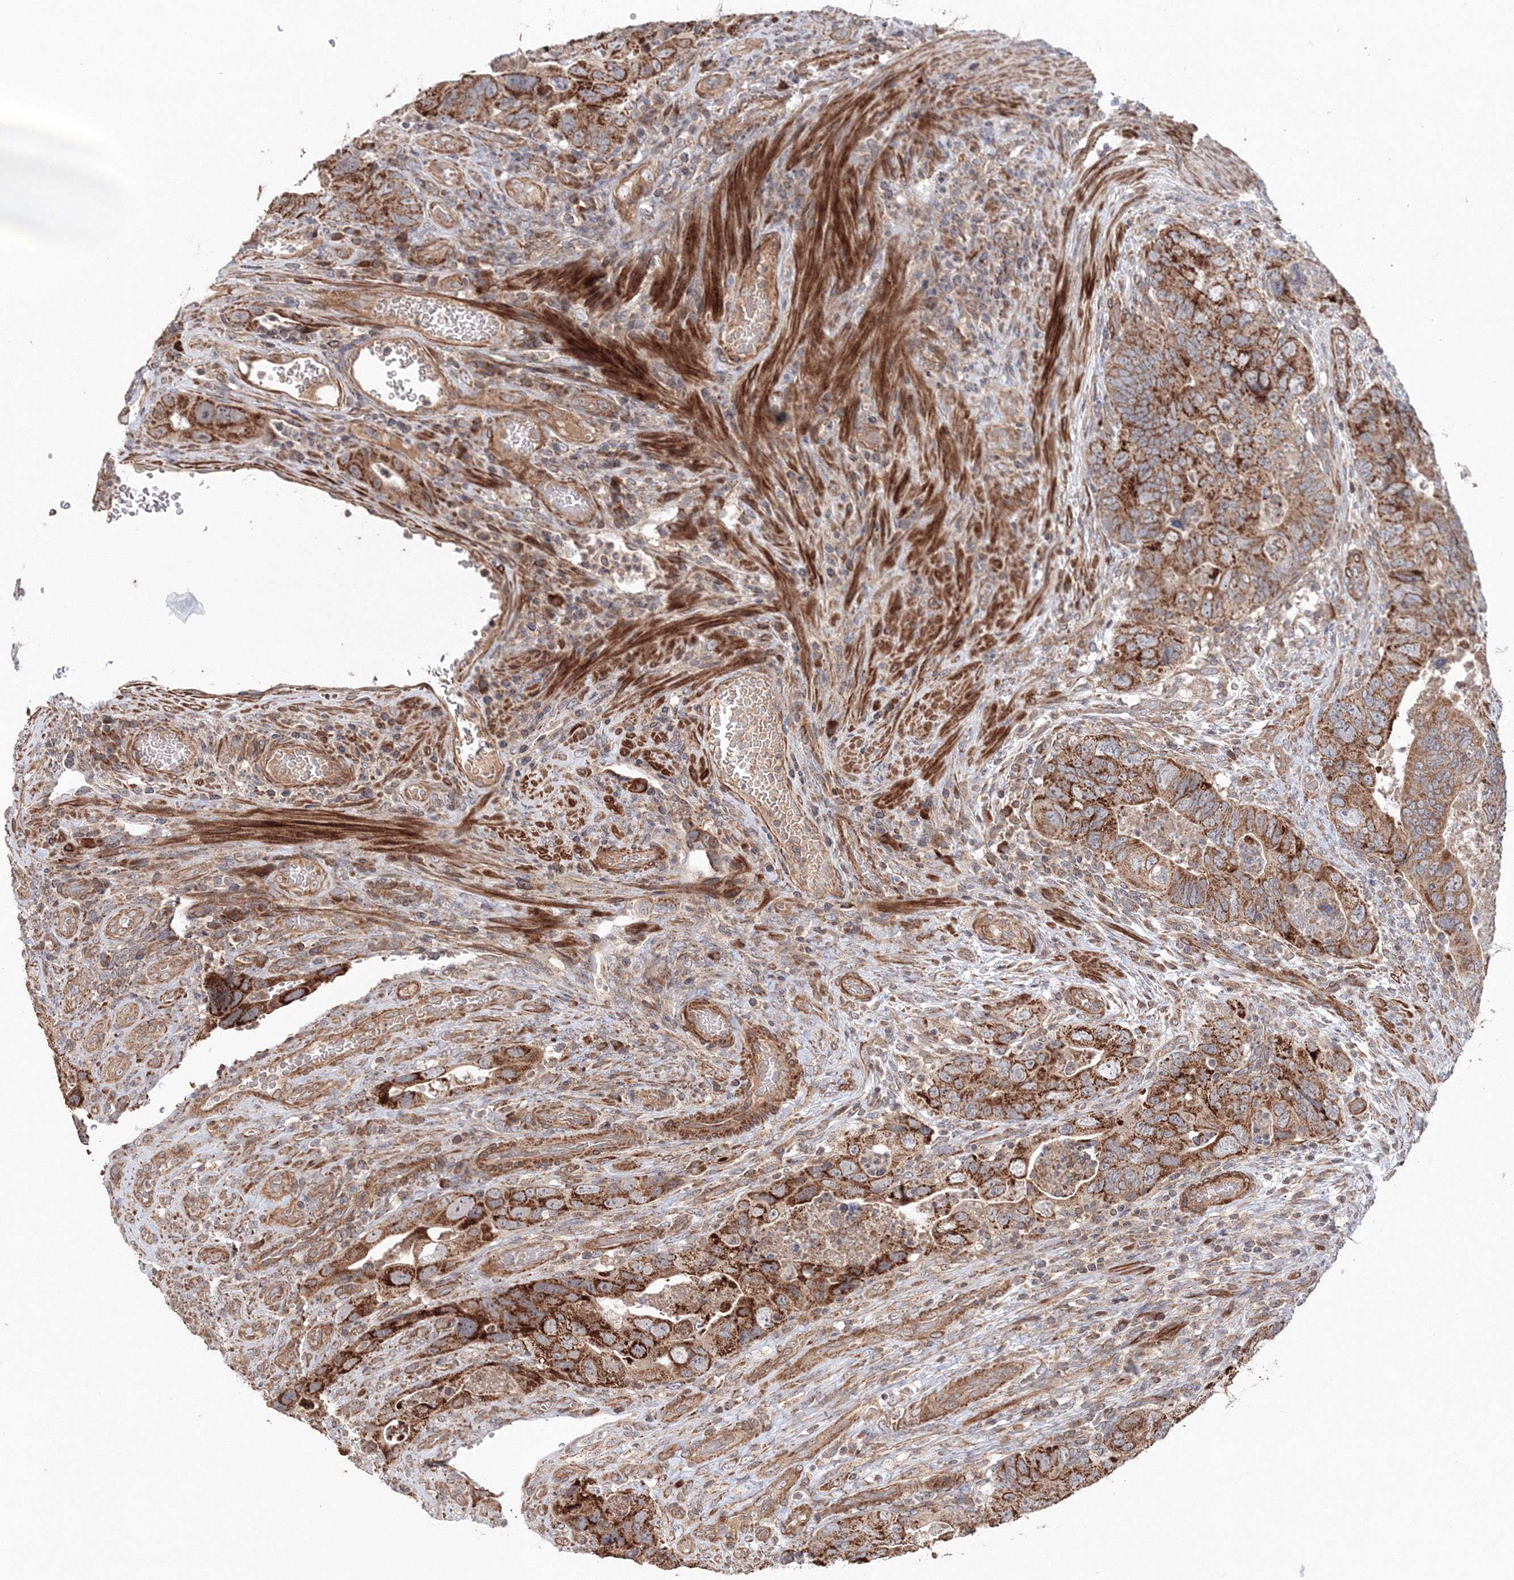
{"staining": {"intensity": "strong", "quantity": ">75%", "location": "cytoplasmic/membranous"}, "tissue": "colorectal cancer", "cell_type": "Tumor cells", "image_type": "cancer", "snomed": [{"axis": "morphology", "description": "Adenocarcinoma, NOS"}, {"axis": "topography", "description": "Rectum"}], "caption": "The image exhibits immunohistochemical staining of colorectal adenocarcinoma. There is strong cytoplasmic/membranous staining is identified in approximately >75% of tumor cells. (DAB IHC with brightfield microscopy, high magnification).", "gene": "NOA1", "patient": {"sex": "male", "age": 63}}